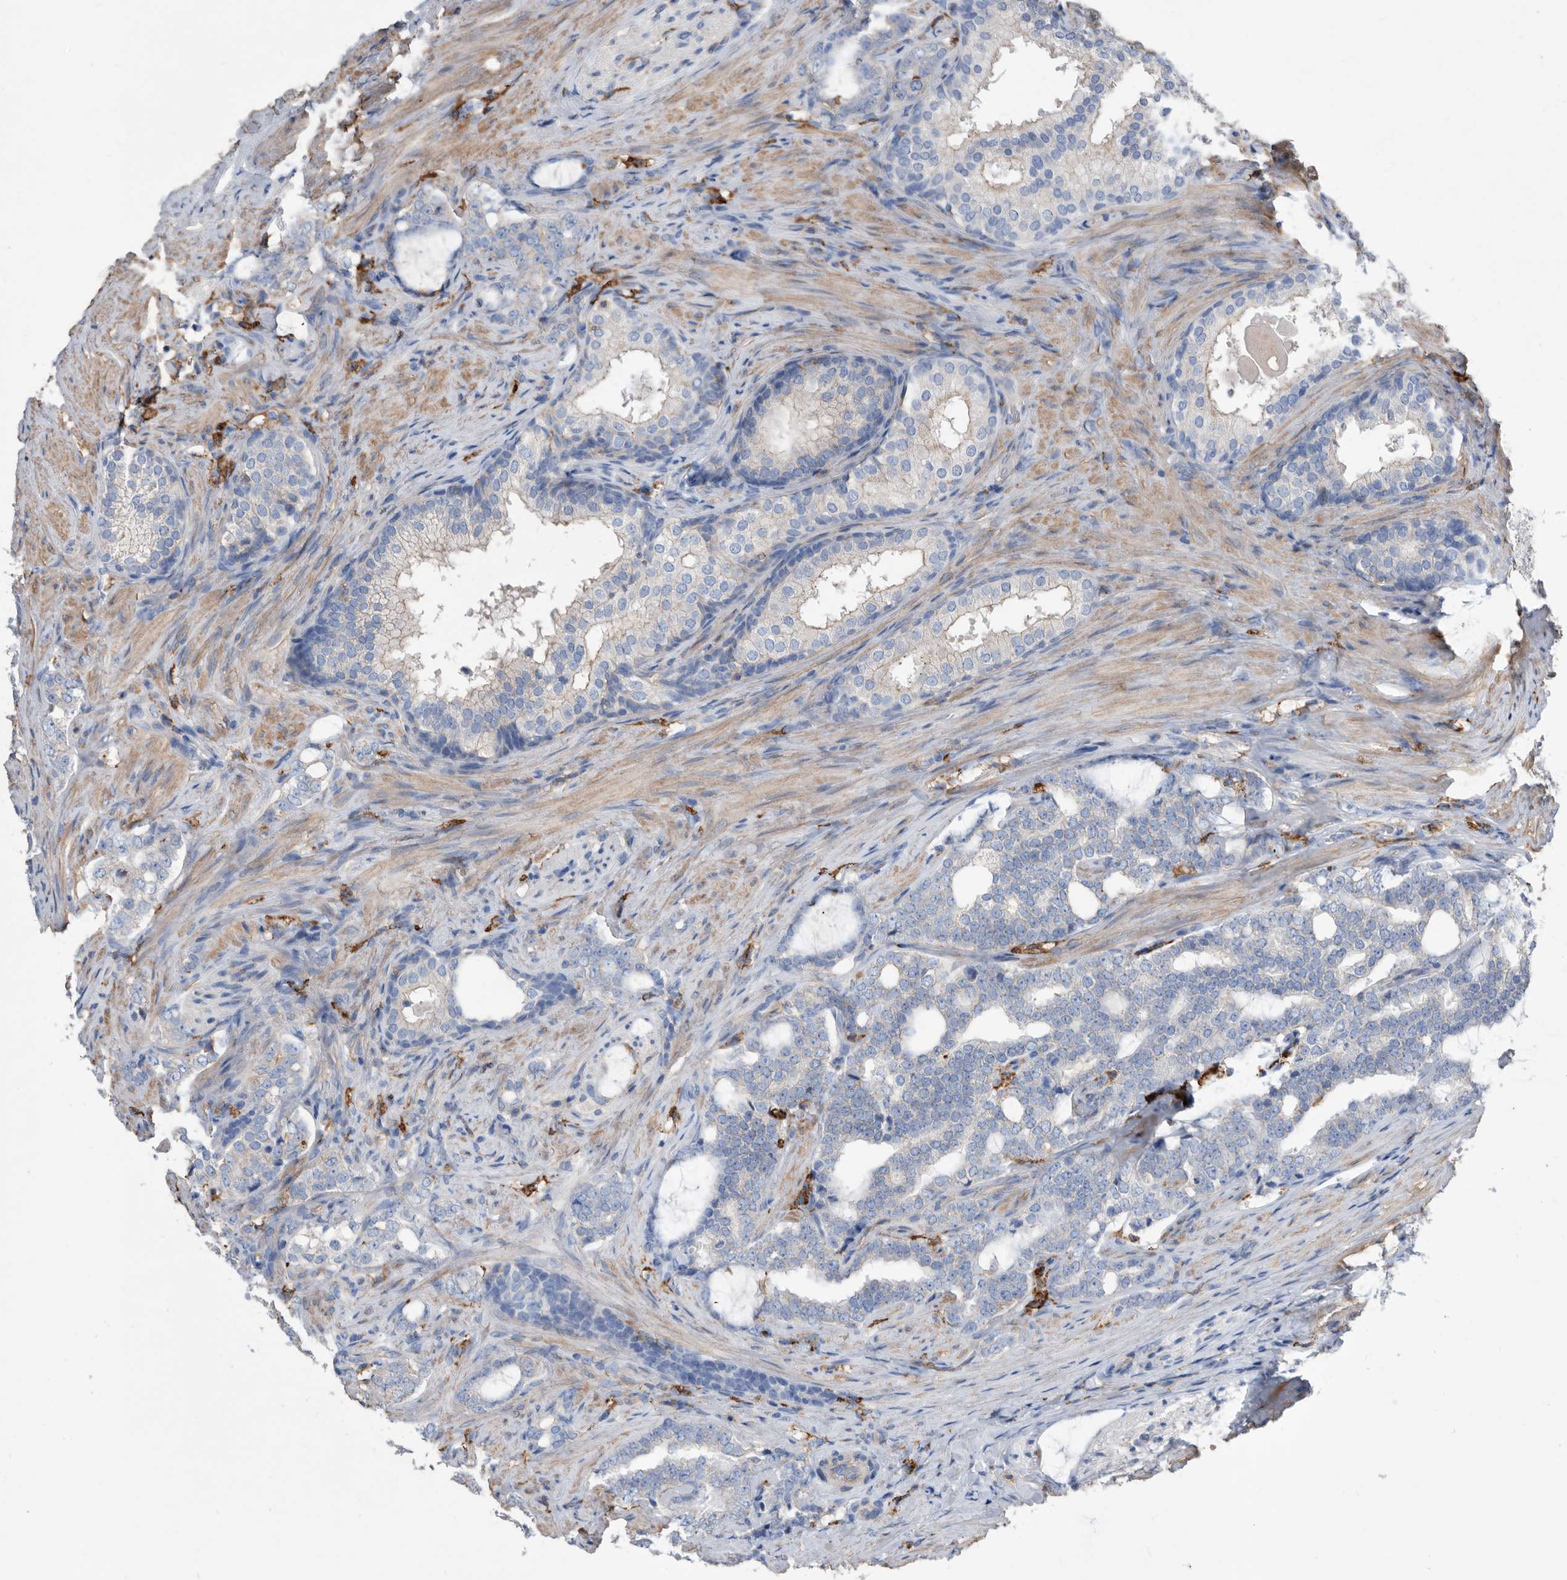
{"staining": {"intensity": "negative", "quantity": "none", "location": "none"}, "tissue": "prostate cancer", "cell_type": "Tumor cells", "image_type": "cancer", "snomed": [{"axis": "morphology", "description": "Adenocarcinoma, High grade"}, {"axis": "topography", "description": "Prostate"}], "caption": "Prostate adenocarcinoma (high-grade) was stained to show a protein in brown. There is no significant staining in tumor cells. (IHC, brightfield microscopy, high magnification).", "gene": "MS4A4A", "patient": {"sex": "male", "age": 64}}